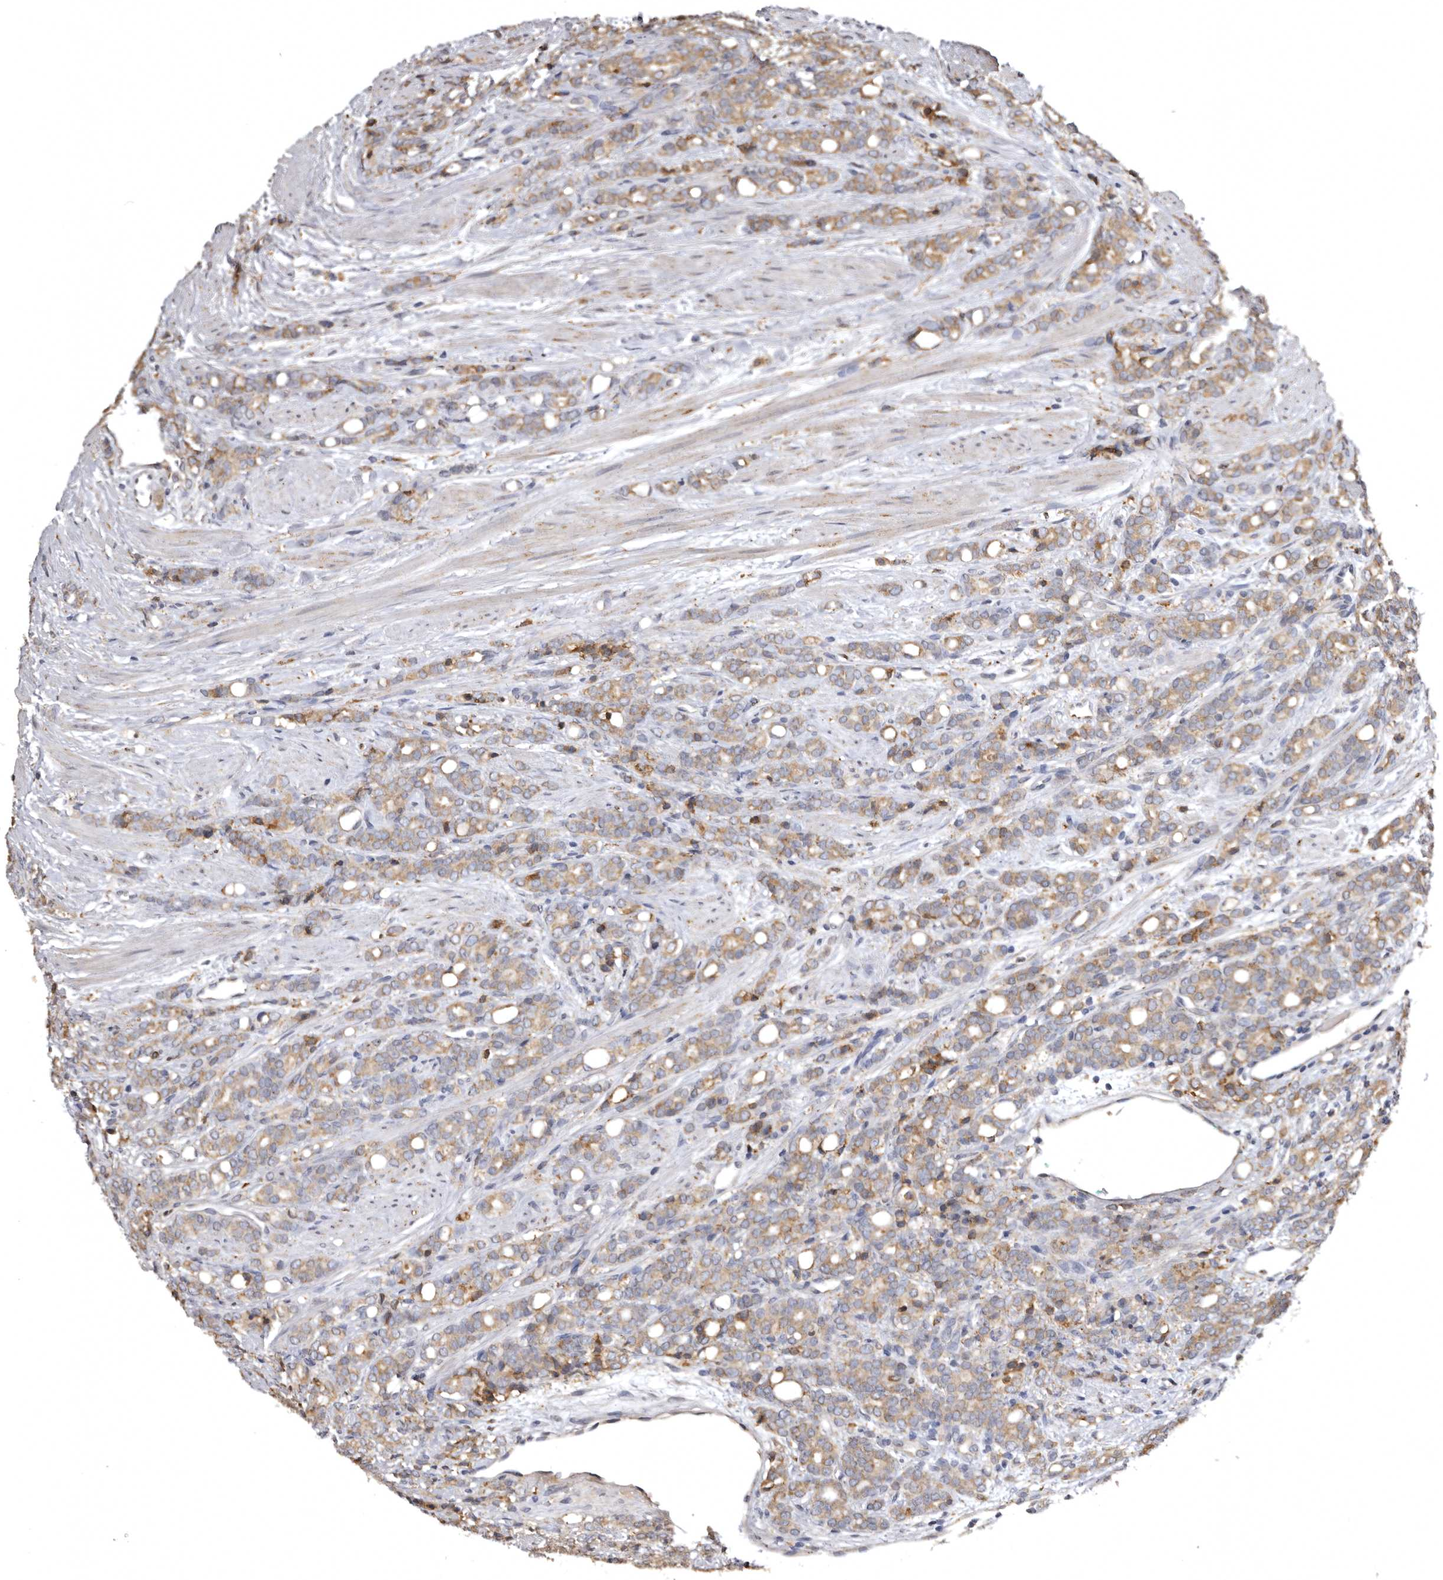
{"staining": {"intensity": "weak", "quantity": "25%-75%", "location": "cytoplasmic/membranous"}, "tissue": "prostate cancer", "cell_type": "Tumor cells", "image_type": "cancer", "snomed": [{"axis": "morphology", "description": "Adenocarcinoma, High grade"}, {"axis": "topography", "description": "Prostate"}], "caption": "The immunohistochemical stain shows weak cytoplasmic/membranous positivity in tumor cells of prostate high-grade adenocarcinoma tissue.", "gene": "INKA2", "patient": {"sex": "male", "age": 62}}